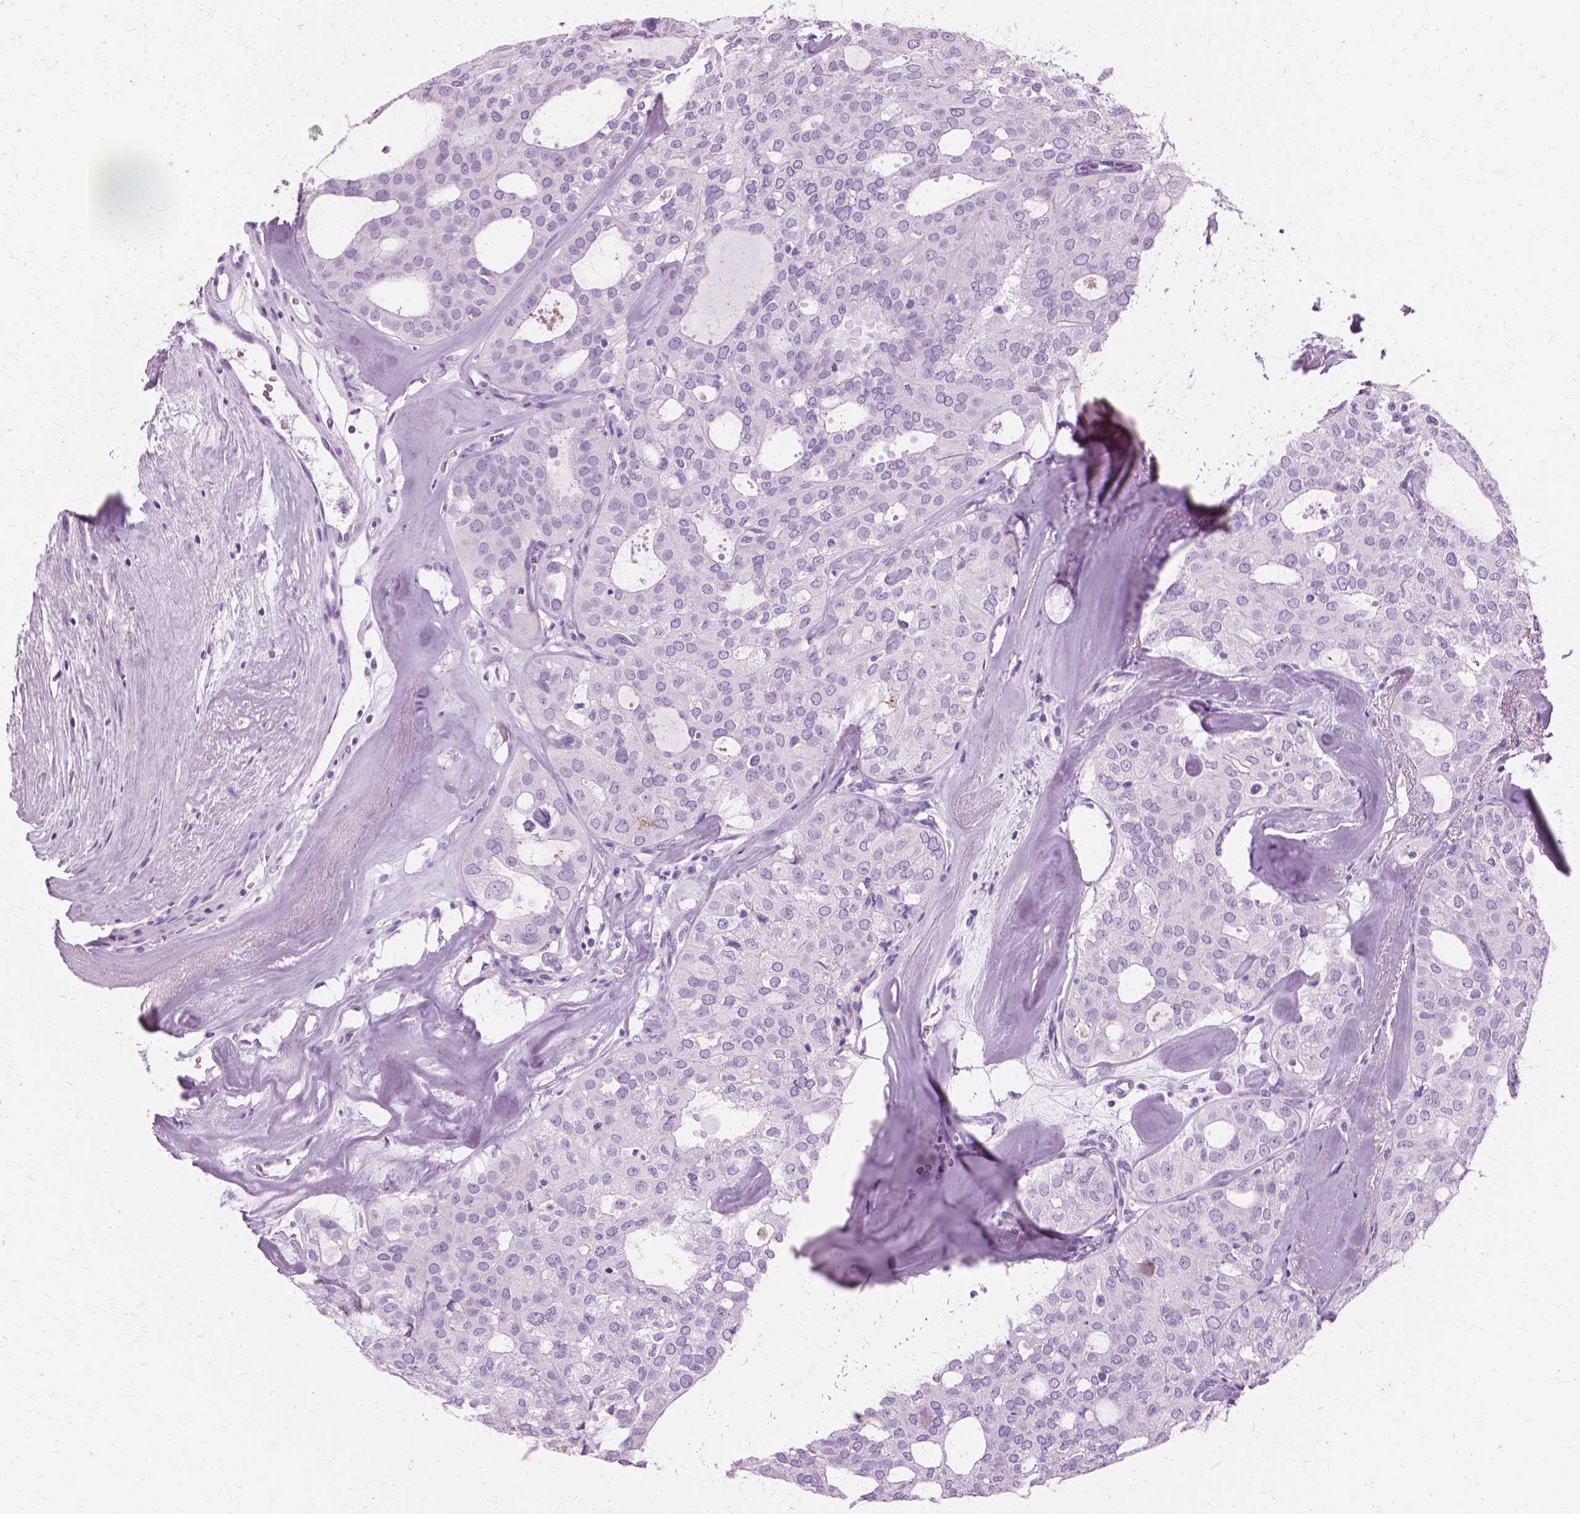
{"staining": {"intensity": "negative", "quantity": "none", "location": "none"}, "tissue": "thyroid cancer", "cell_type": "Tumor cells", "image_type": "cancer", "snomed": [{"axis": "morphology", "description": "Follicular adenoma carcinoma, NOS"}, {"axis": "topography", "description": "Thyroid gland"}], "caption": "This image is of thyroid cancer stained with immunohistochemistry (IHC) to label a protein in brown with the nuclei are counter-stained blue. There is no staining in tumor cells.", "gene": "SFTPD", "patient": {"sex": "male", "age": 75}}